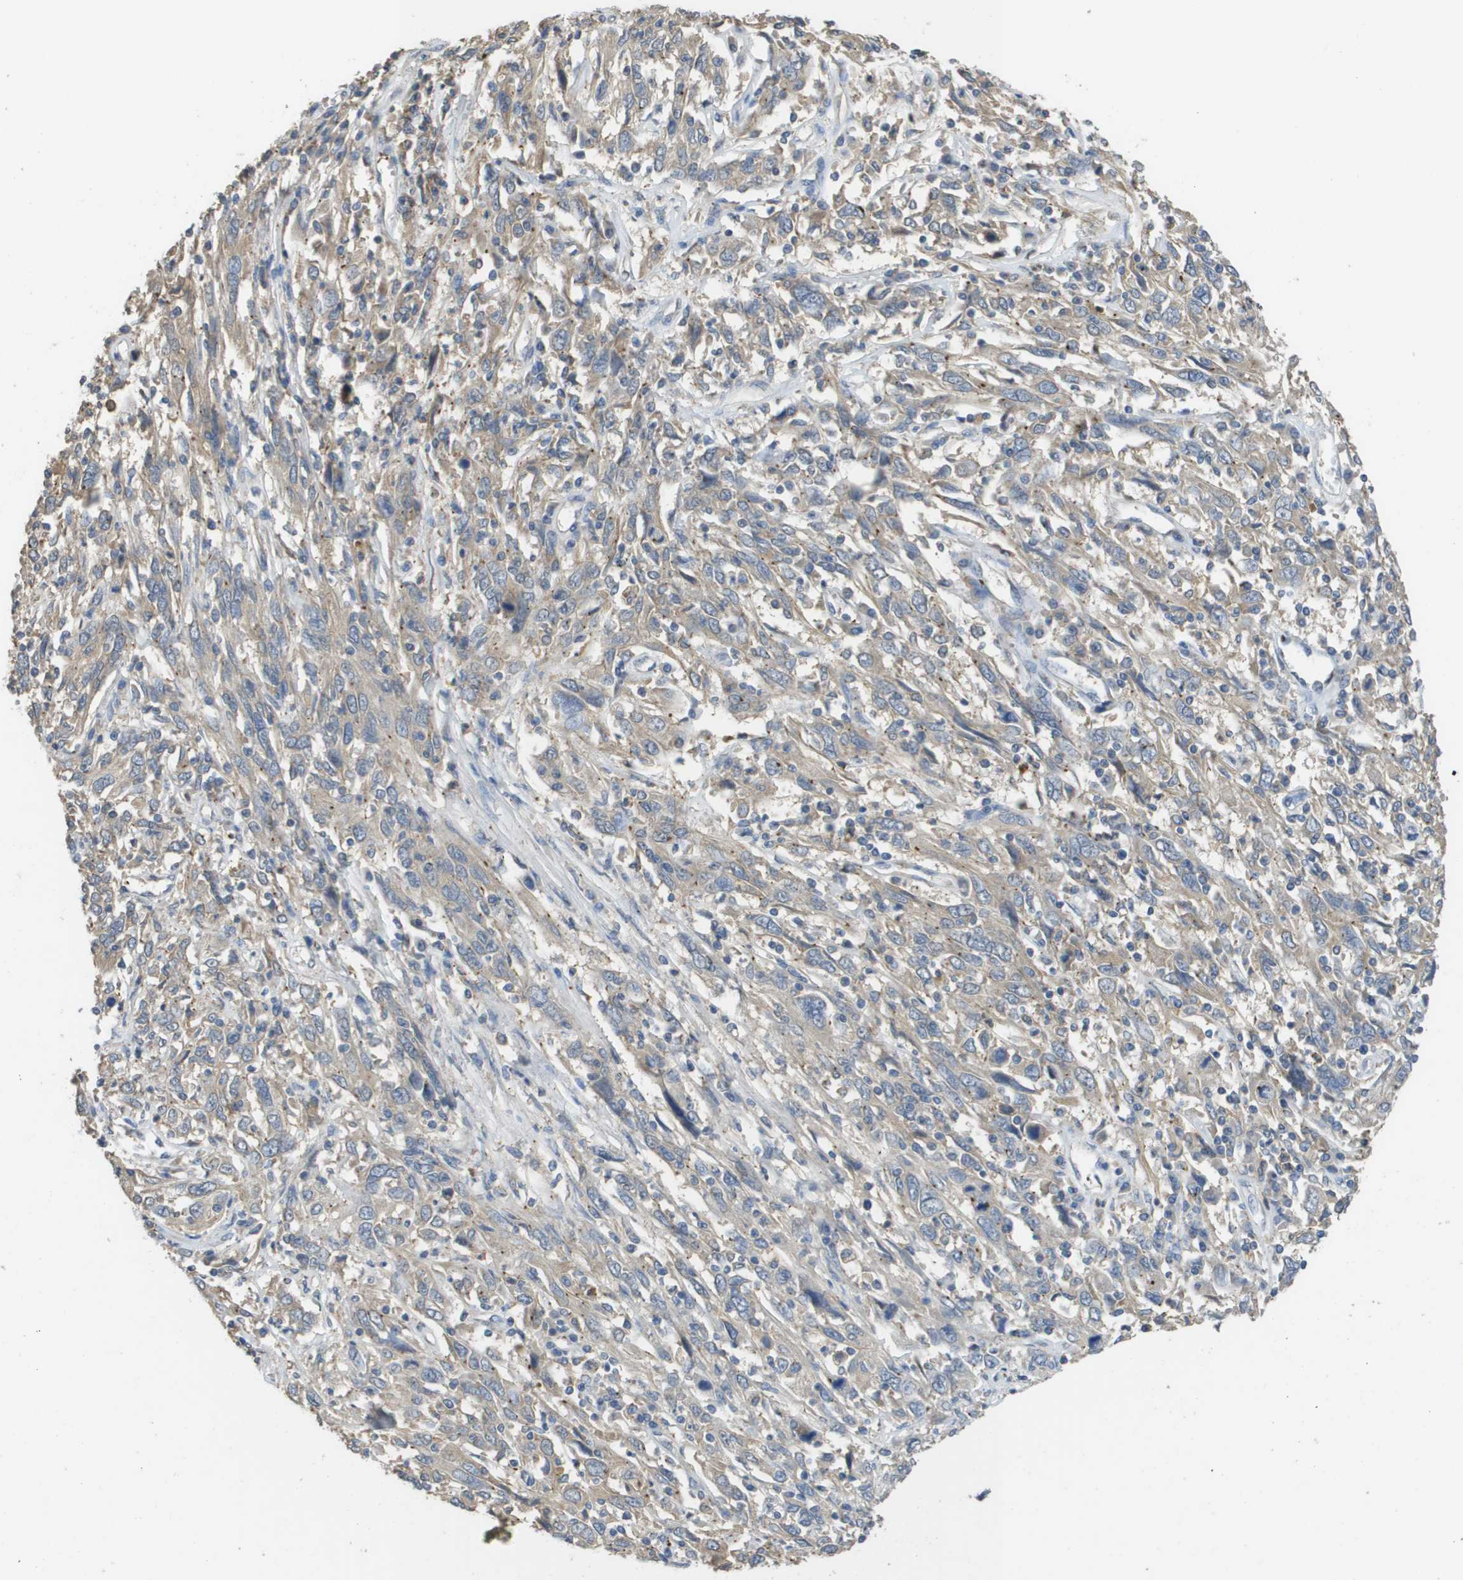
{"staining": {"intensity": "negative", "quantity": "none", "location": "none"}, "tissue": "cervical cancer", "cell_type": "Tumor cells", "image_type": "cancer", "snomed": [{"axis": "morphology", "description": "Squamous cell carcinoma, NOS"}, {"axis": "topography", "description": "Cervix"}], "caption": "This image is of cervical cancer stained with IHC to label a protein in brown with the nuclei are counter-stained blue. There is no staining in tumor cells.", "gene": "RAB27B", "patient": {"sex": "female", "age": 46}}